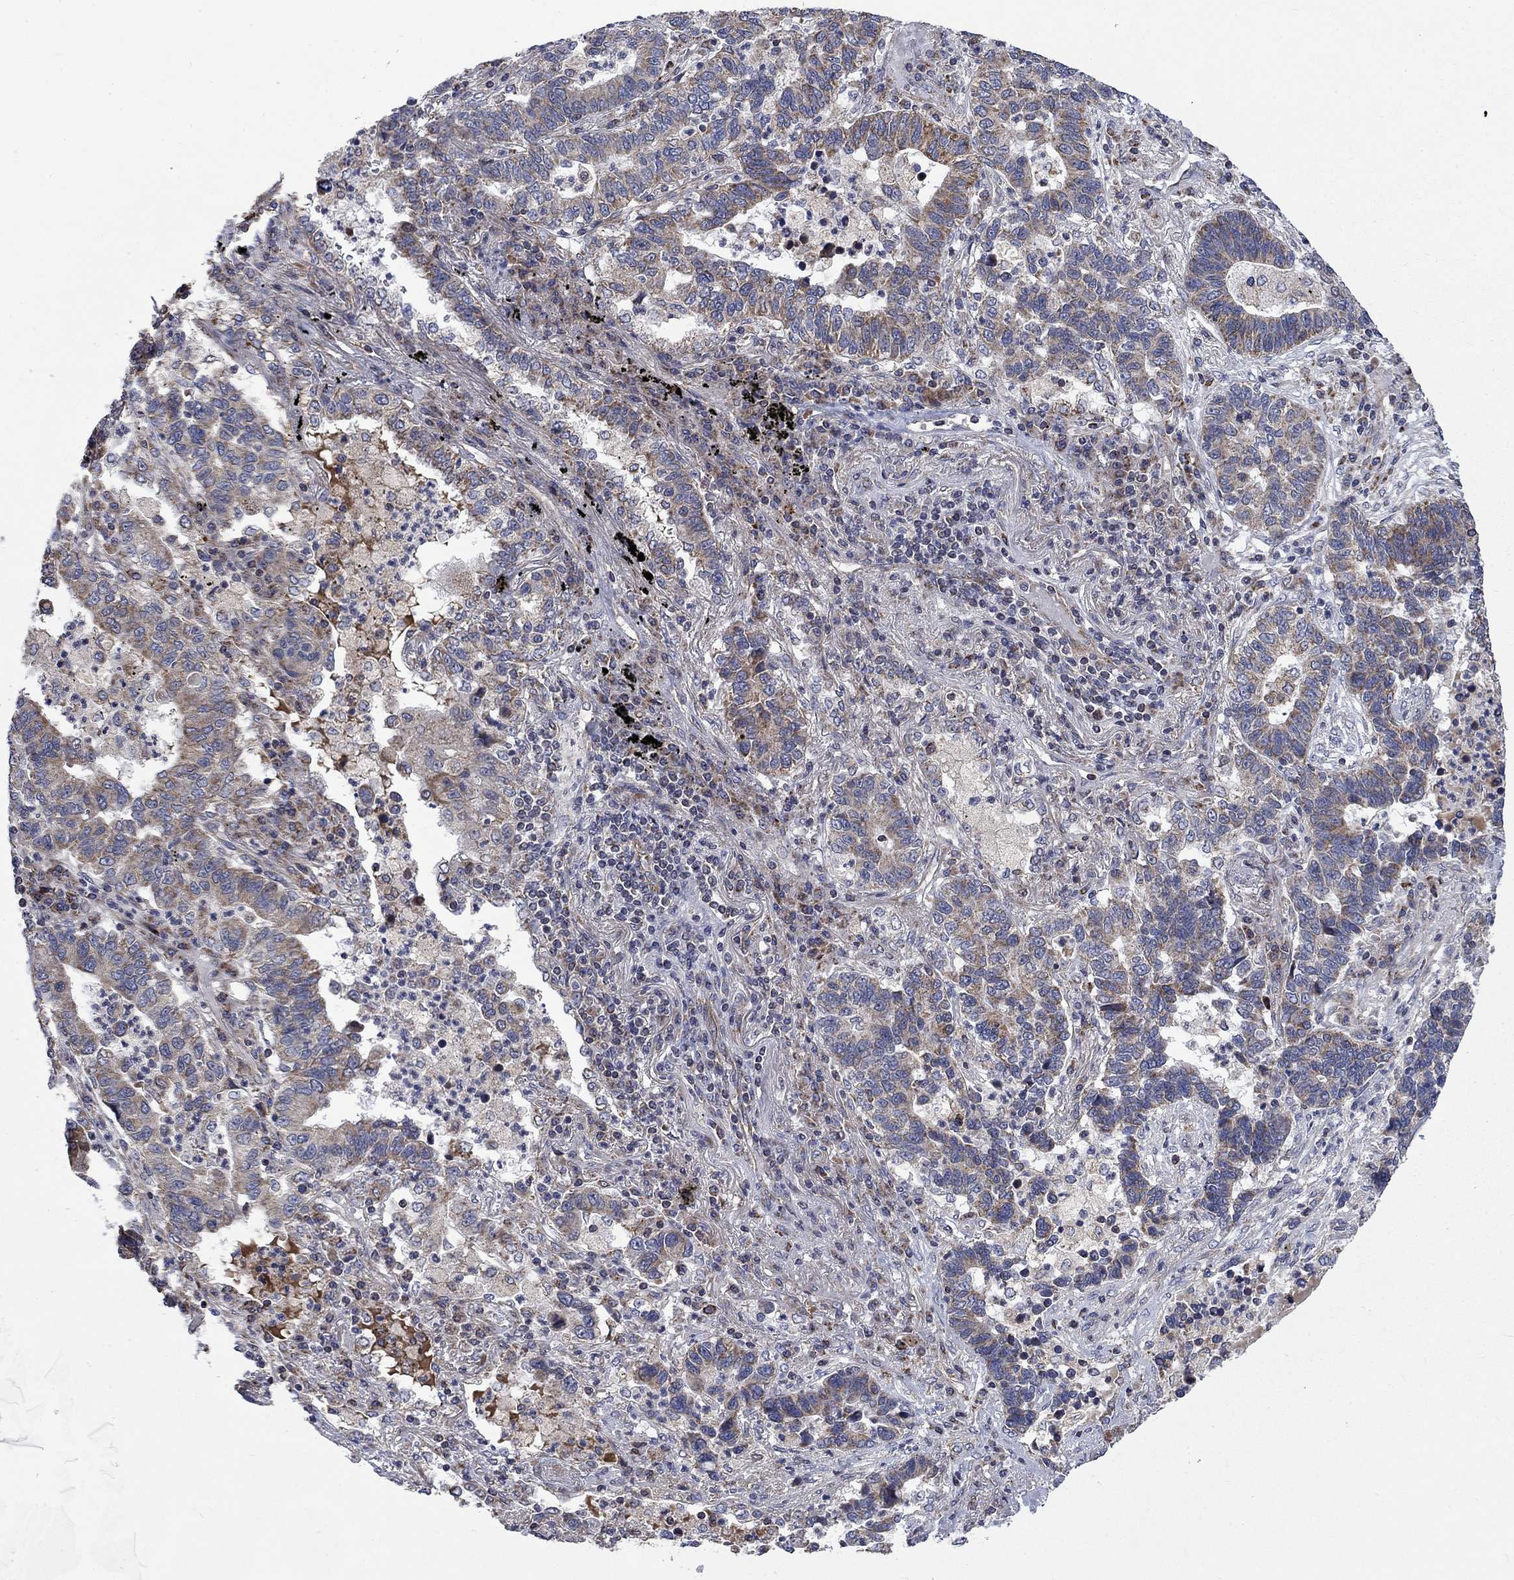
{"staining": {"intensity": "moderate", "quantity": "25%-75%", "location": "cytoplasmic/membranous"}, "tissue": "lung cancer", "cell_type": "Tumor cells", "image_type": "cancer", "snomed": [{"axis": "morphology", "description": "Adenocarcinoma, NOS"}, {"axis": "topography", "description": "Lung"}], "caption": "Human lung cancer (adenocarcinoma) stained for a protein (brown) shows moderate cytoplasmic/membranous positive positivity in approximately 25%-75% of tumor cells.", "gene": "NDUFC1", "patient": {"sex": "female", "age": 57}}